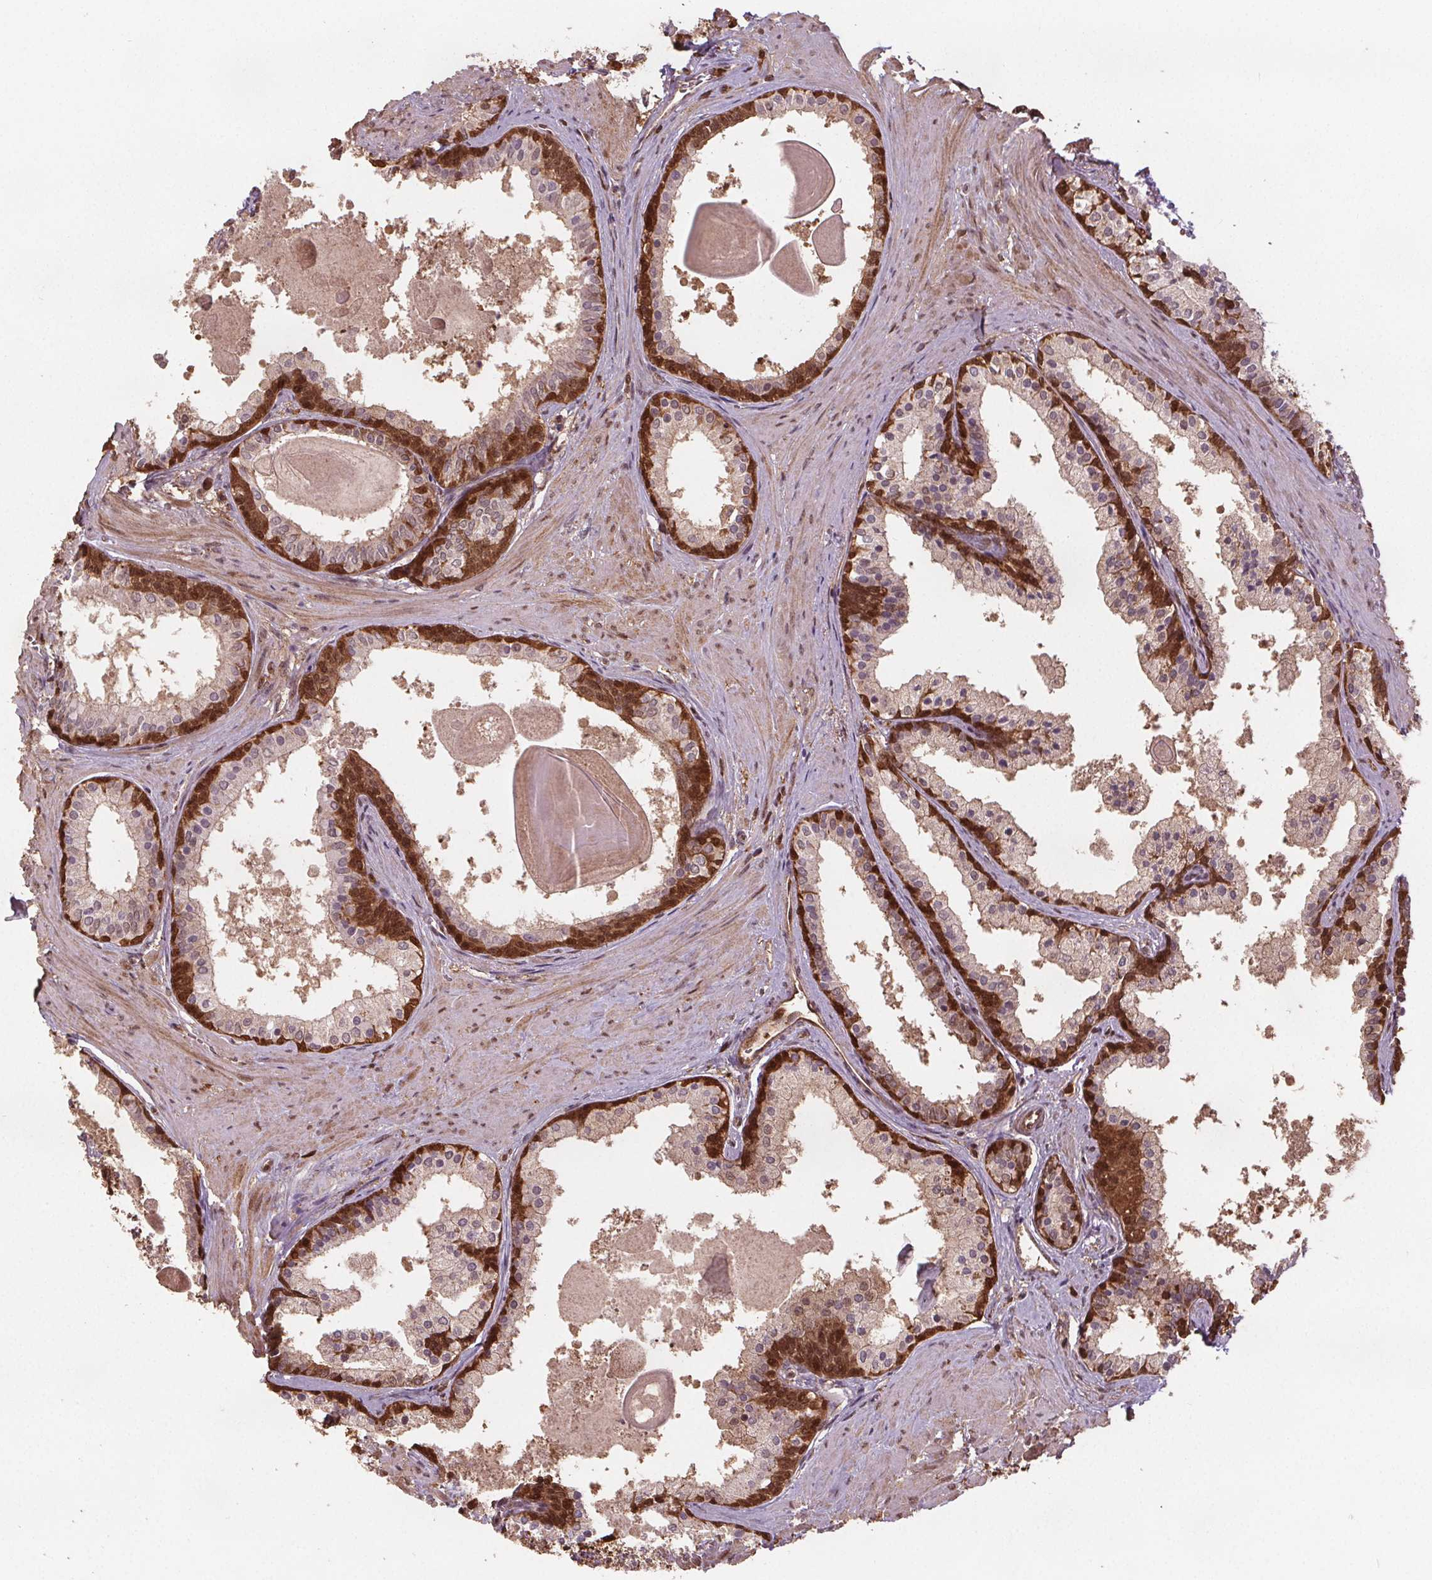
{"staining": {"intensity": "strong", "quantity": "<25%", "location": "cytoplasmic/membranous,nuclear"}, "tissue": "prostate", "cell_type": "Glandular cells", "image_type": "normal", "snomed": [{"axis": "morphology", "description": "Normal tissue, NOS"}, {"axis": "topography", "description": "Prostate"}], "caption": "Protein expression analysis of normal human prostate reveals strong cytoplasmic/membranous,nuclear positivity in about <25% of glandular cells. (IHC, brightfield microscopy, high magnification).", "gene": "ENO1", "patient": {"sex": "male", "age": 61}}